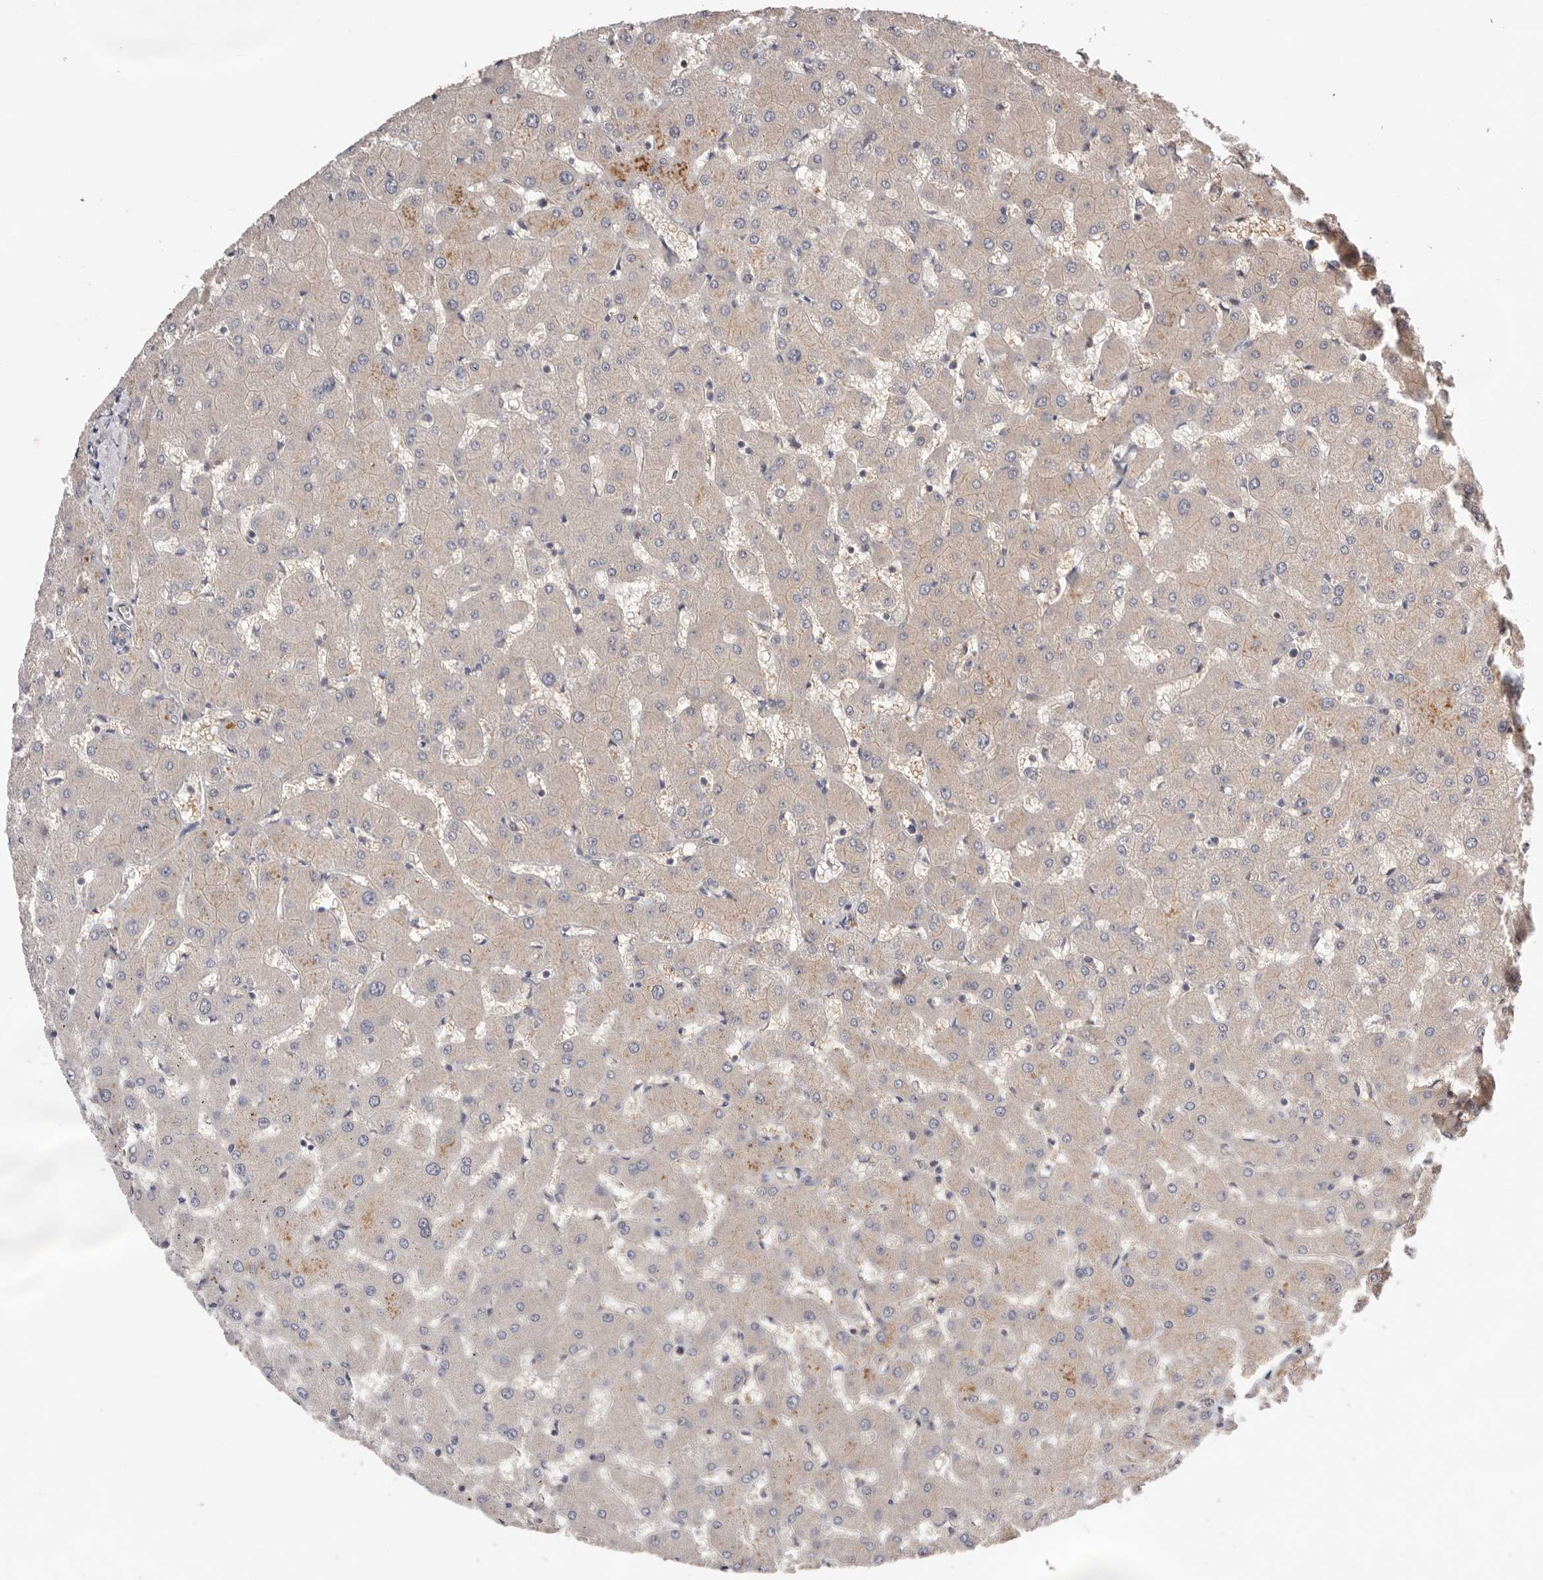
{"staining": {"intensity": "negative", "quantity": "none", "location": "none"}, "tissue": "liver", "cell_type": "Cholangiocytes", "image_type": "normal", "snomed": [{"axis": "morphology", "description": "Normal tissue, NOS"}, {"axis": "topography", "description": "Liver"}], "caption": "Immunohistochemistry (IHC) micrograph of benign liver stained for a protein (brown), which exhibits no positivity in cholangiocytes.", "gene": "DOP1A", "patient": {"sex": "female", "age": 63}}